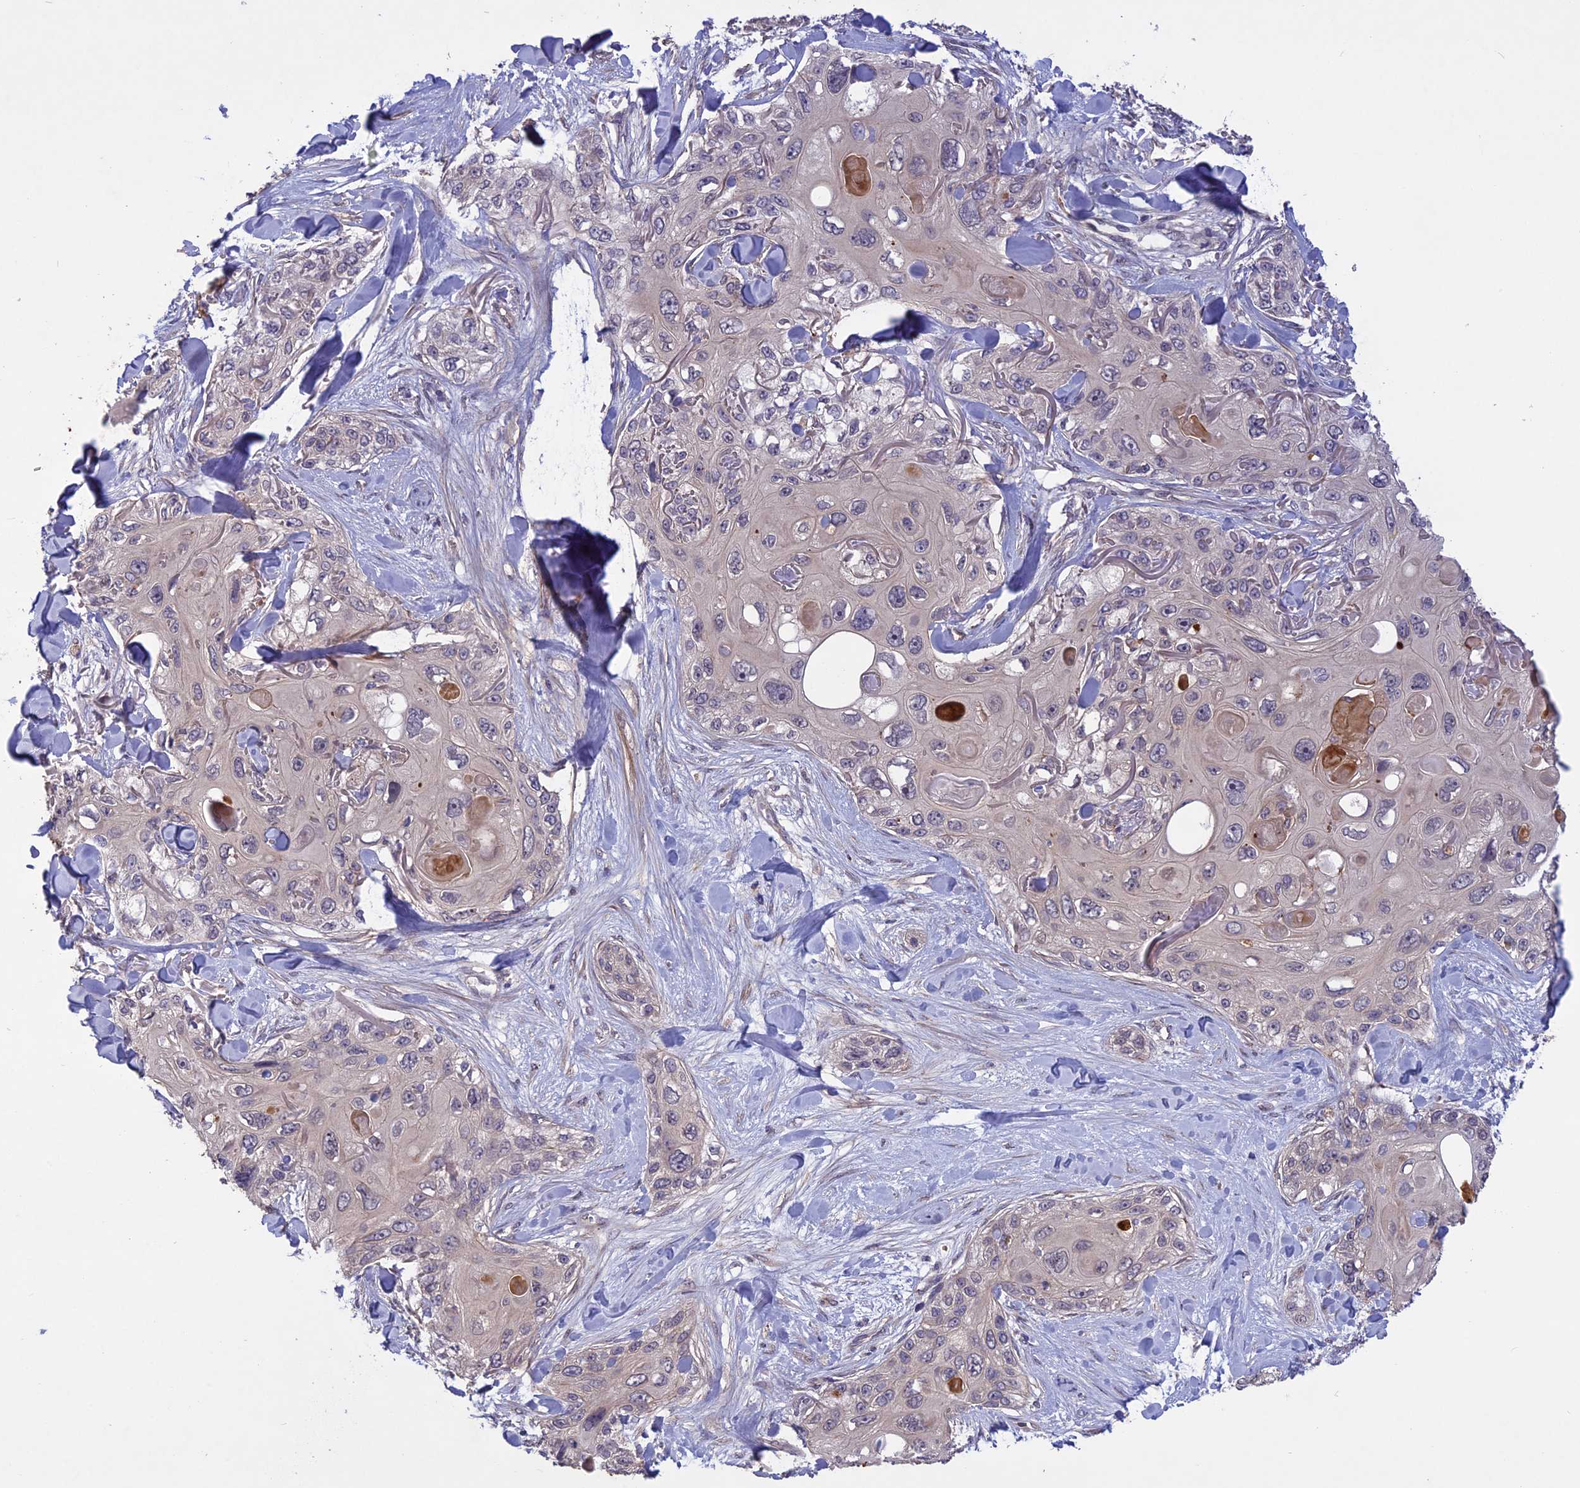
{"staining": {"intensity": "negative", "quantity": "none", "location": "none"}, "tissue": "skin cancer", "cell_type": "Tumor cells", "image_type": "cancer", "snomed": [{"axis": "morphology", "description": "Normal tissue, NOS"}, {"axis": "morphology", "description": "Squamous cell carcinoma, NOS"}, {"axis": "topography", "description": "Skin"}], "caption": "There is no significant positivity in tumor cells of skin cancer (squamous cell carcinoma).", "gene": "ADO", "patient": {"sex": "male", "age": 72}}